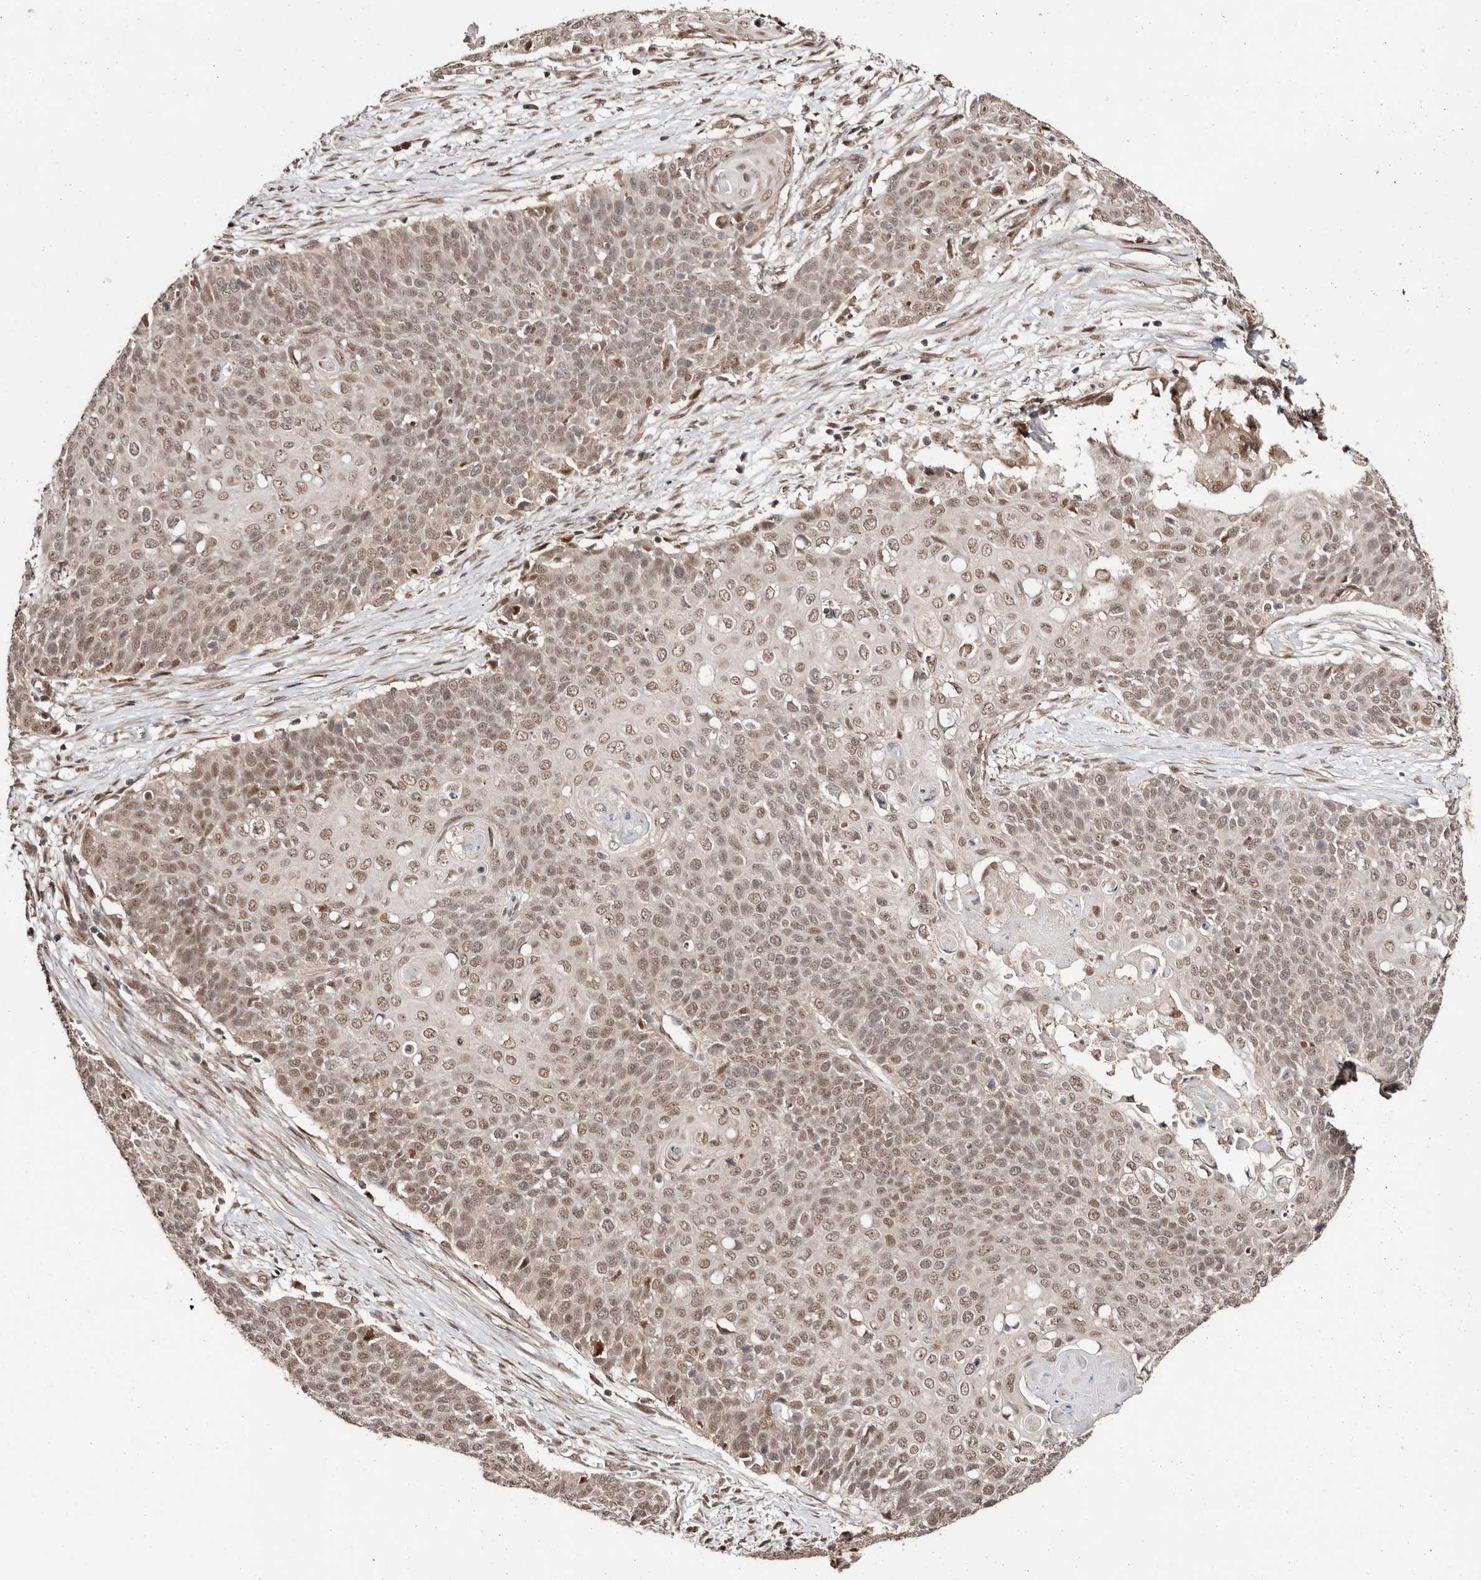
{"staining": {"intensity": "moderate", "quantity": ">75%", "location": "nuclear"}, "tissue": "cervical cancer", "cell_type": "Tumor cells", "image_type": "cancer", "snomed": [{"axis": "morphology", "description": "Squamous cell carcinoma, NOS"}, {"axis": "topography", "description": "Cervix"}], "caption": "Moderate nuclear staining is present in about >75% of tumor cells in cervical cancer. Nuclei are stained in blue.", "gene": "CTNNBL1", "patient": {"sex": "female", "age": 39}}